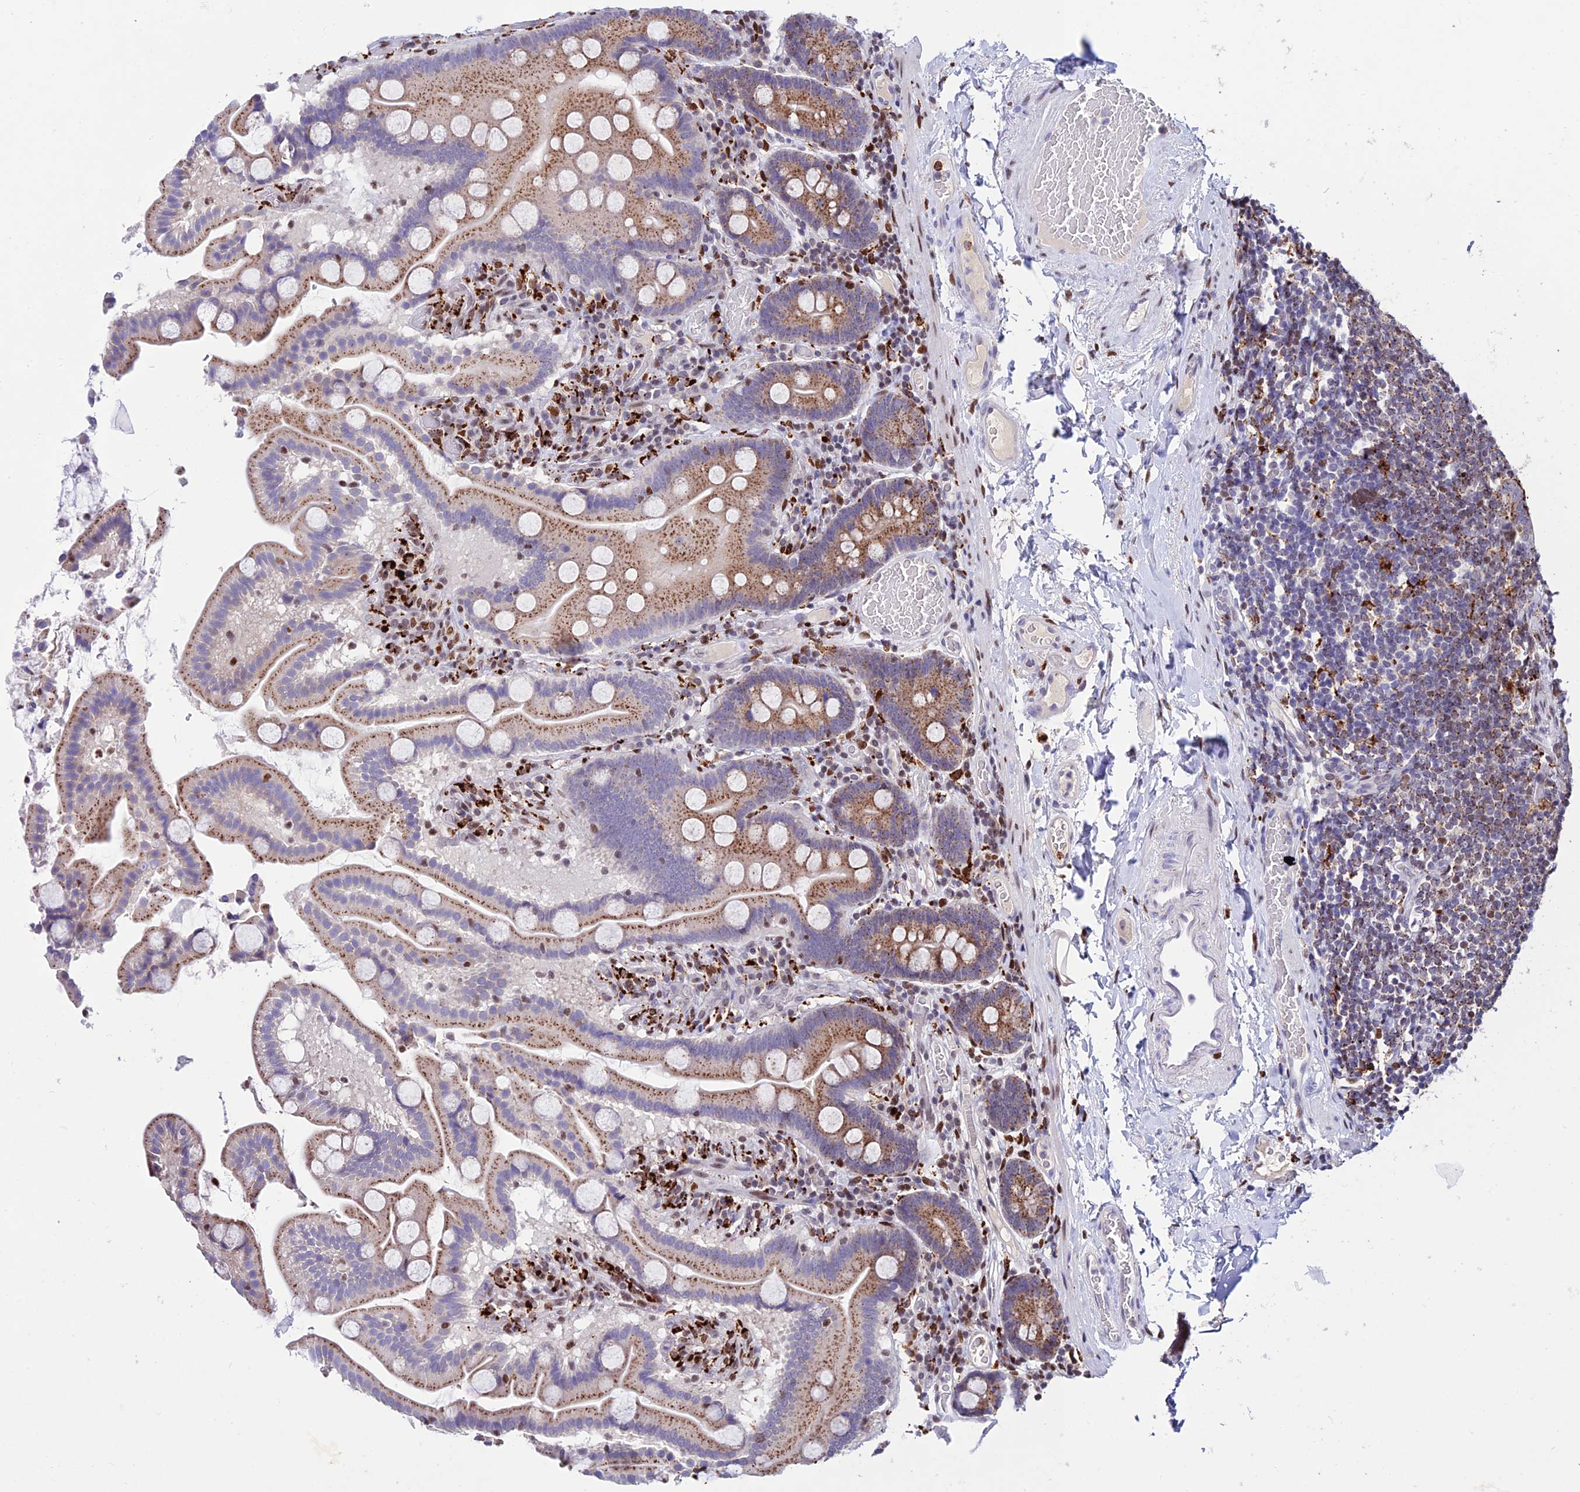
{"staining": {"intensity": "moderate", "quantity": ">75%", "location": "cytoplasmic/membranous"}, "tissue": "duodenum", "cell_type": "Glandular cells", "image_type": "normal", "snomed": [{"axis": "morphology", "description": "Normal tissue, NOS"}, {"axis": "topography", "description": "Duodenum"}], "caption": "An IHC photomicrograph of normal tissue is shown. Protein staining in brown highlights moderate cytoplasmic/membranous positivity in duodenum within glandular cells.", "gene": "HIC1", "patient": {"sex": "male", "age": 55}}